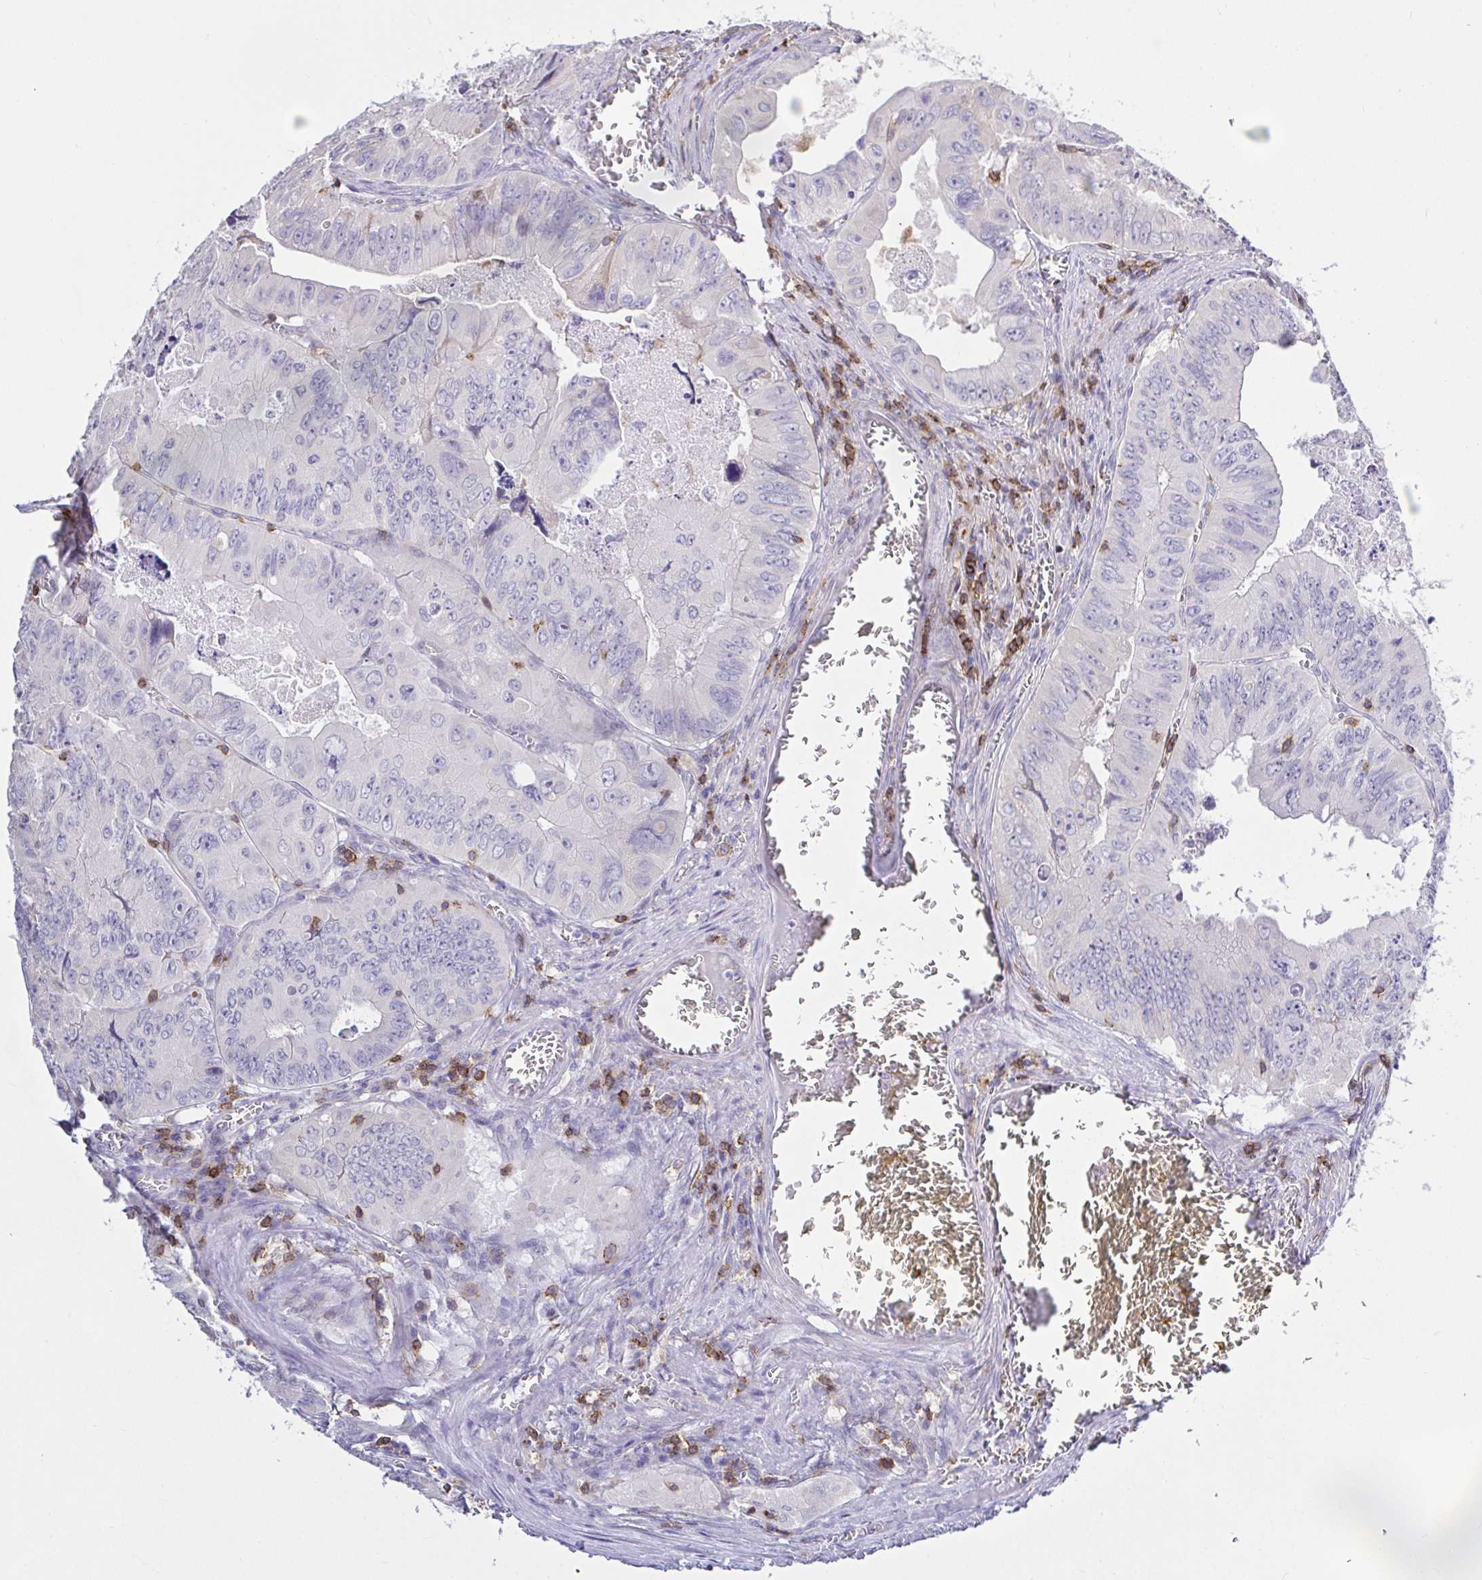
{"staining": {"intensity": "negative", "quantity": "none", "location": "none"}, "tissue": "colorectal cancer", "cell_type": "Tumor cells", "image_type": "cancer", "snomed": [{"axis": "morphology", "description": "Adenocarcinoma, NOS"}, {"axis": "topography", "description": "Colon"}], "caption": "There is no significant staining in tumor cells of colorectal cancer.", "gene": "SKAP1", "patient": {"sex": "female", "age": 84}}